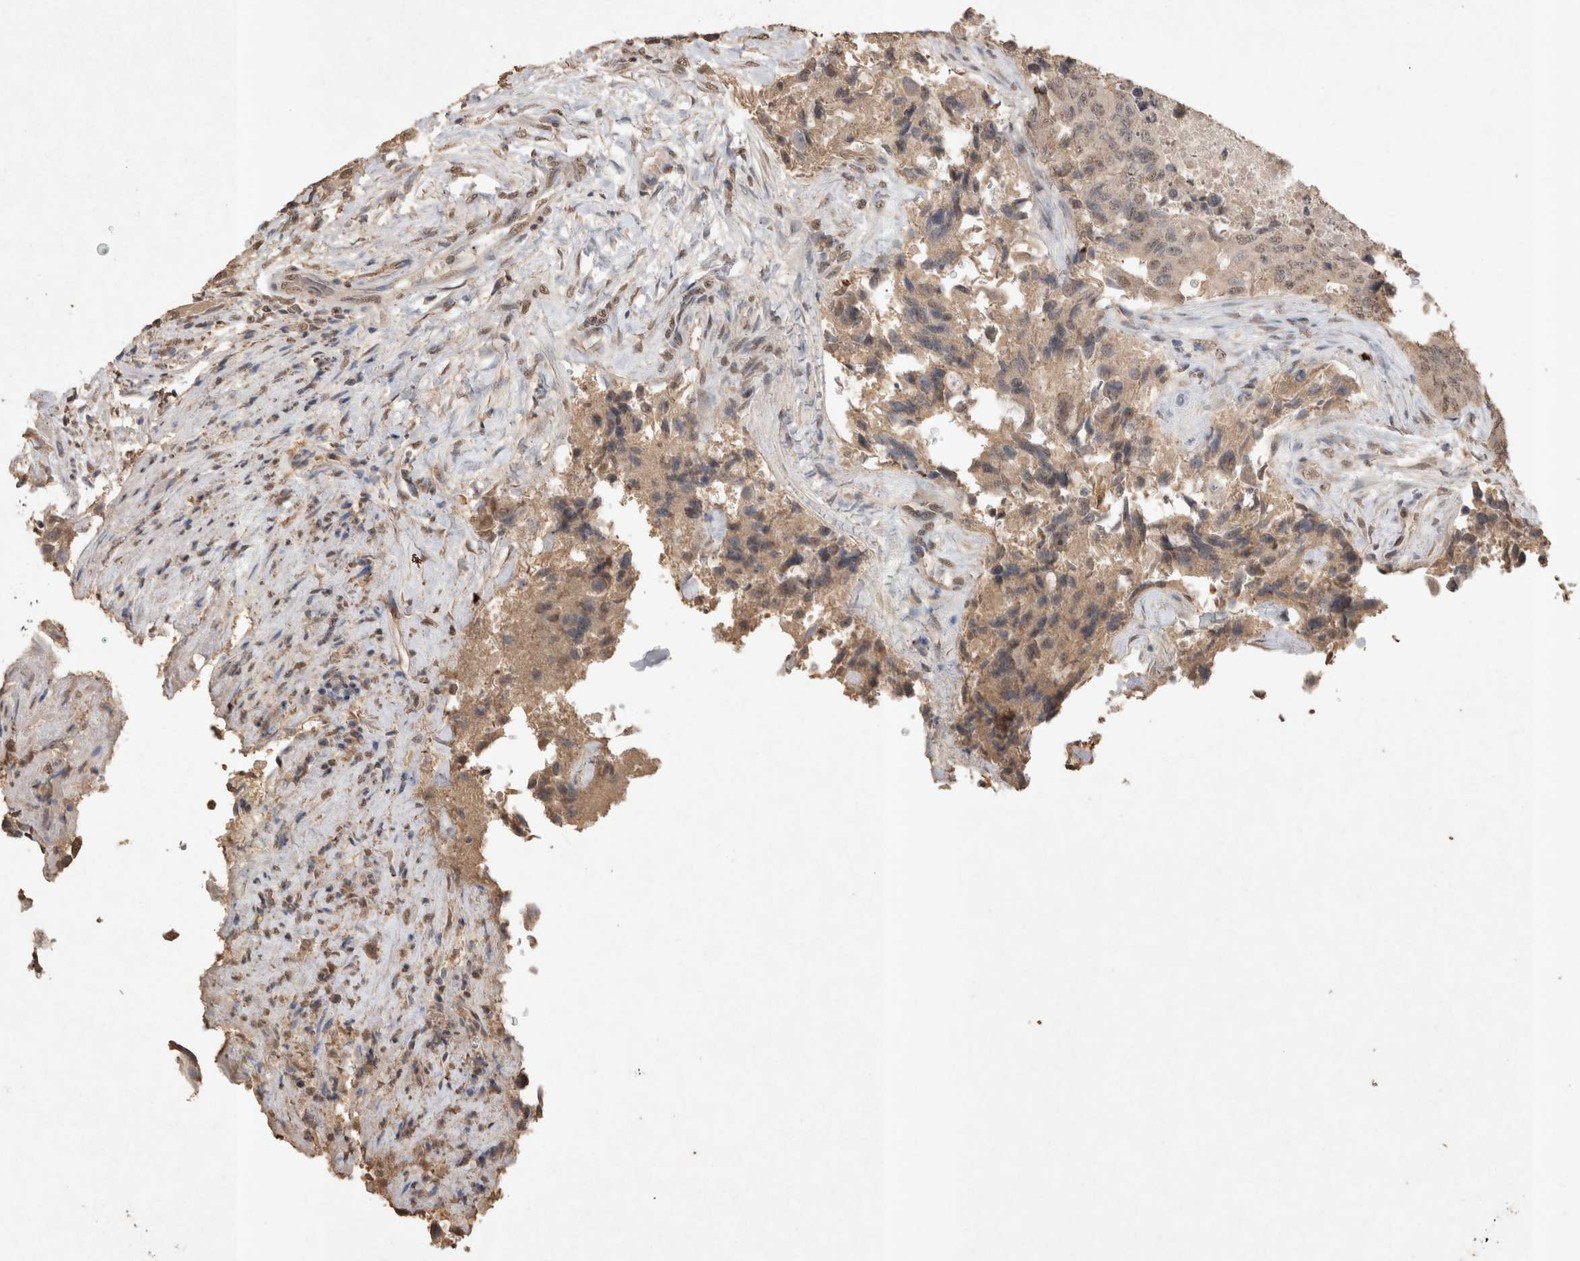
{"staining": {"intensity": "weak", "quantity": ">75%", "location": "cytoplasmic/membranous,nuclear"}, "tissue": "colorectal cancer", "cell_type": "Tumor cells", "image_type": "cancer", "snomed": [{"axis": "morphology", "description": "Adenocarcinoma, NOS"}, {"axis": "topography", "description": "Colon"}], "caption": "This is an image of immunohistochemistry (IHC) staining of adenocarcinoma (colorectal), which shows weak staining in the cytoplasmic/membranous and nuclear of tumor cells.", "gene": "MLX", "patient": {"sex": "male", "age": 71}}